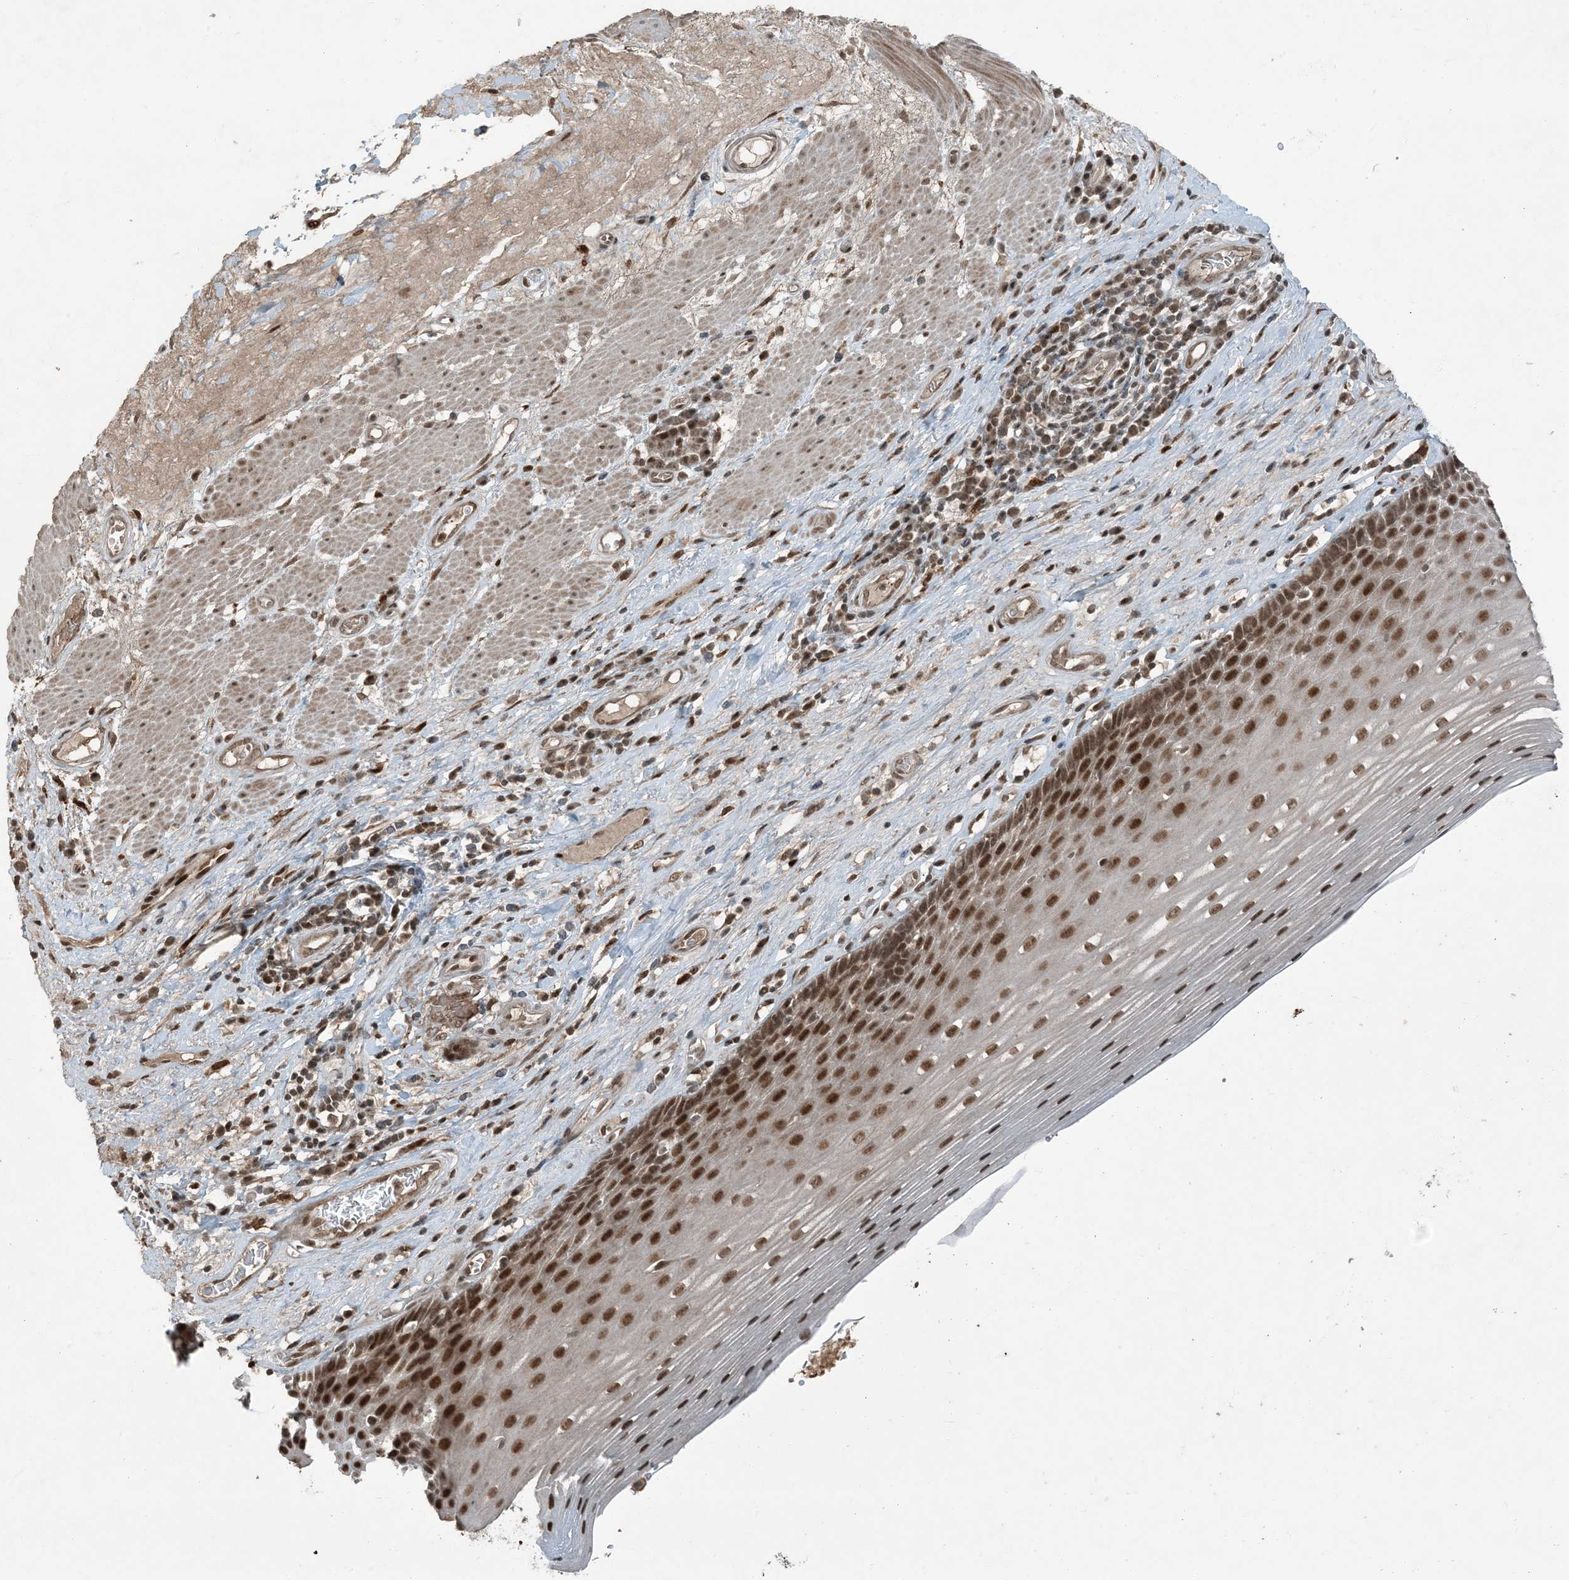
{"staining": {"intensity": "strong", "quantity": ">75%", "location": "nuclear"}, "tissue": "esophagus", "cell_type": "Squamous epithelial cells", "image_type": "normal", "snomed": [{"axis": "morphology", "description": "Normal tissue, NOS"}, {"axis": "topography", "description": "Esophagus"}], "caption": "An immunohistochemistry (IHC) micrograph of normal tissue is shown. Protein staining in brown highlights strong nuclear positivity in esophagus within squamous epithelial cells.", "gene": "TRAPPC12", "patient": {"sex": "male", "age": 62}}